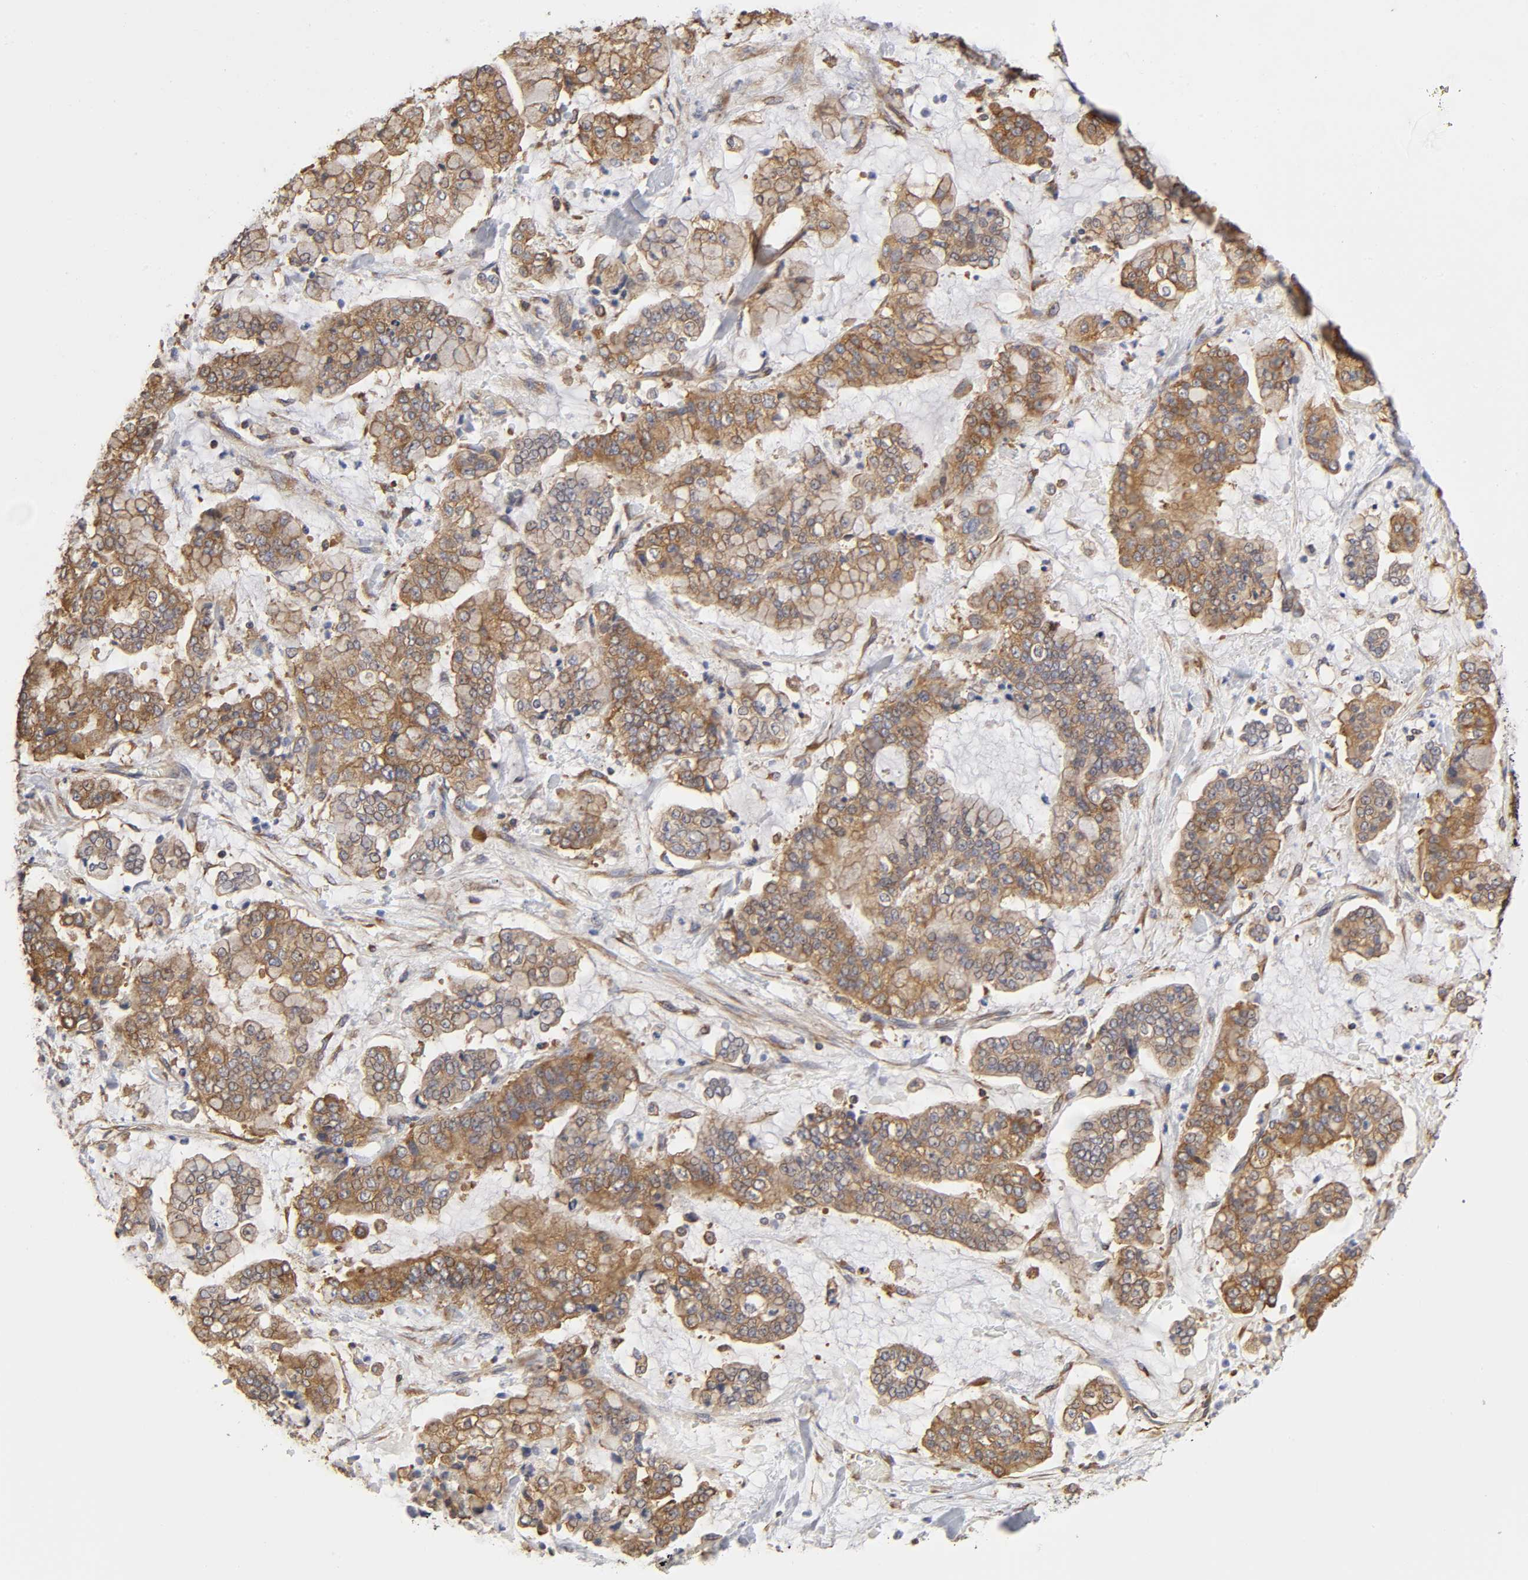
{"staining": {"intensity": "moderate", "quantity": ">75%", "location": "cytoplasmic/membranous"}, "tissue": "stomach cancer", "cell_type": "Tumor cells", "image_type": "cancer", "snomed": [{"axis": "morphology", "description": "Normal tissue, NOS"}, {"axis": "morphology", "description": "Adenocarcinoma, NOS"}, {"axis": "topography", "description": "Stomach, upper"}, {"axis": "topography", "description": "Stomach"}], "caption": "This micrograph exhibits IHC staining of stomach adenocarcinoma, with medium moderate cytoplasmic/membranous positivity in approximately >75% of tumor cells.", "gene": "RPL14", "patient": {"sex": "male", "age": 76}}